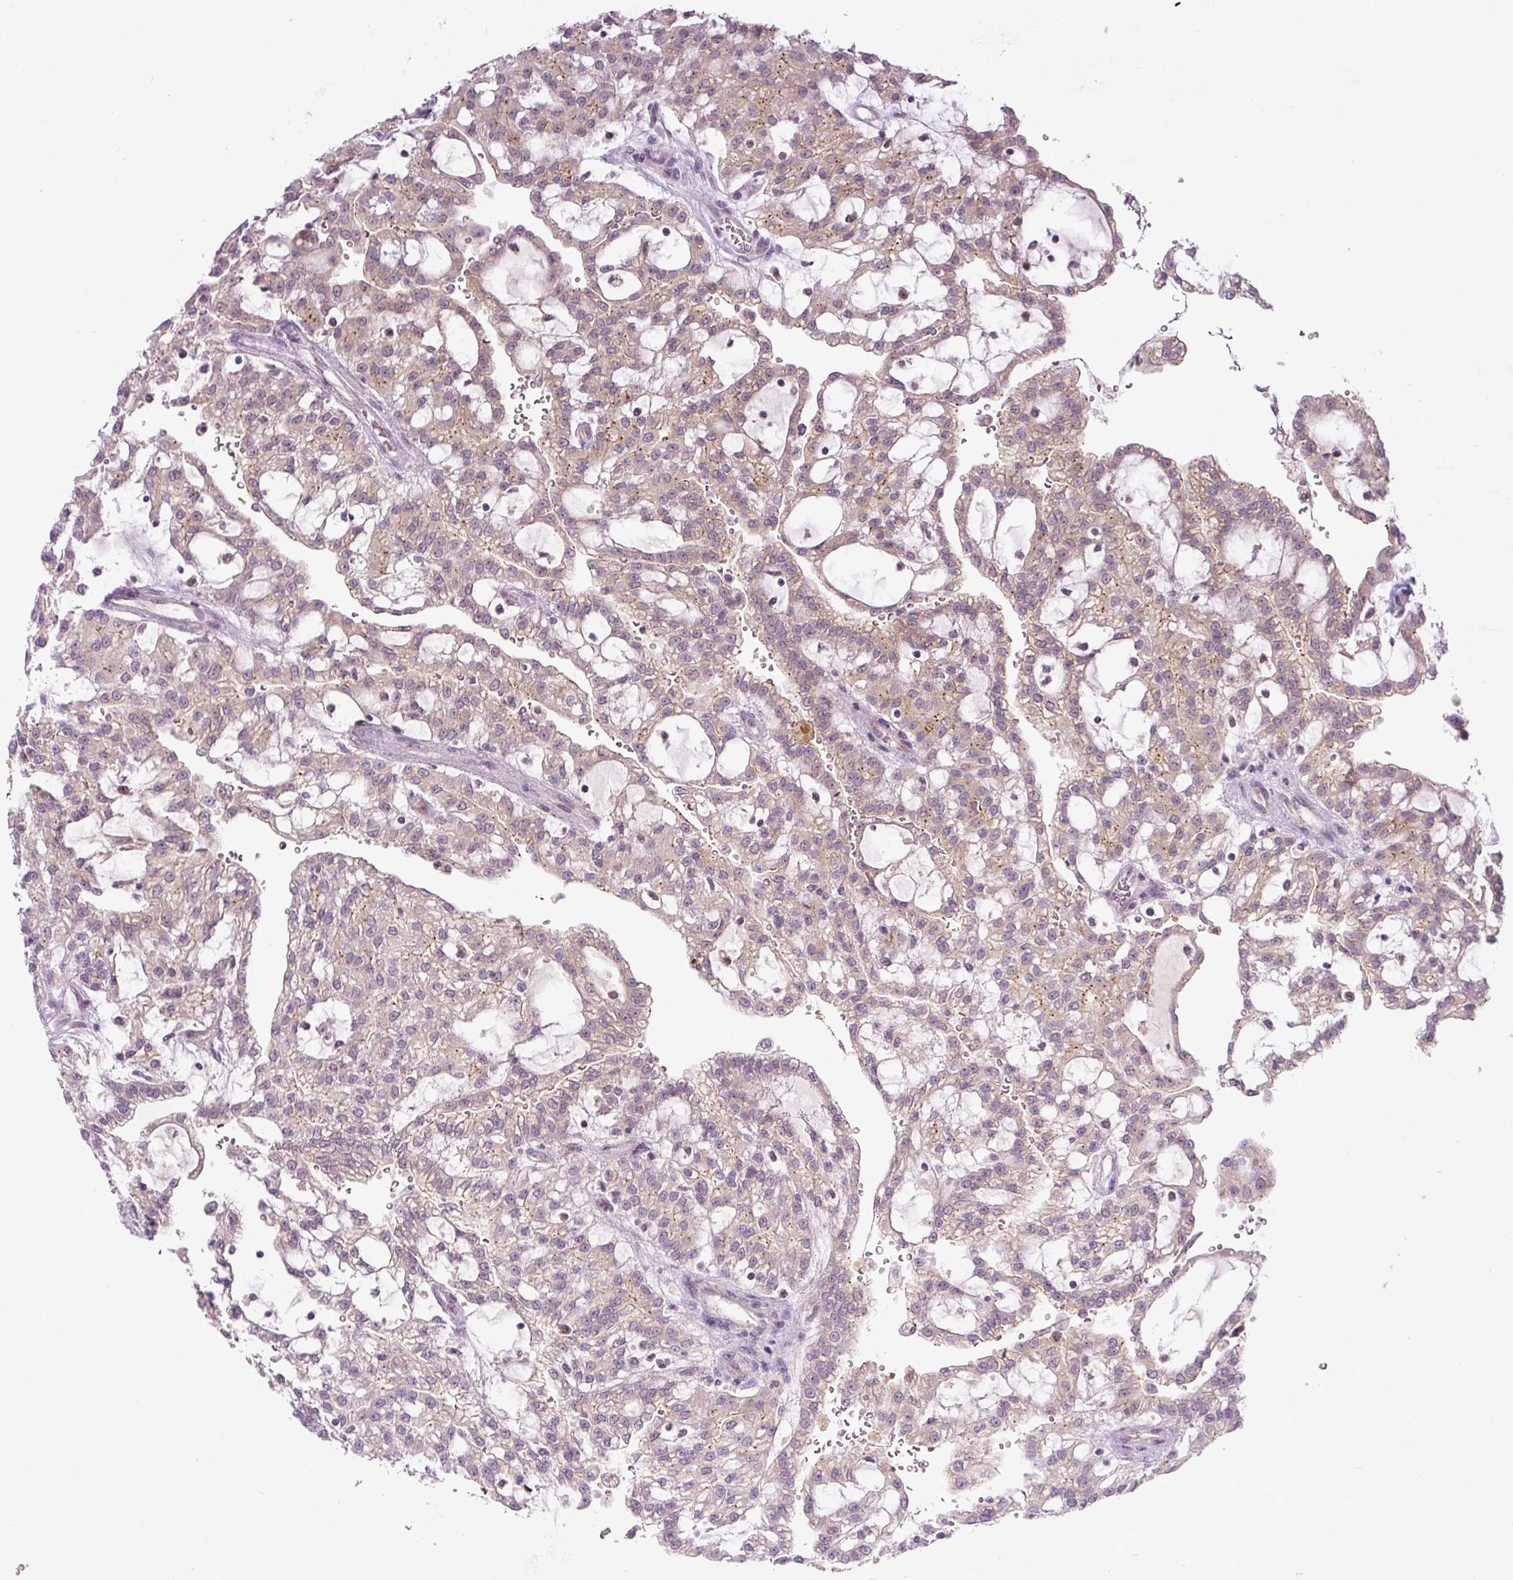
{"staining": {"intensity": "weak", "quantity": ">75%", "location": "cytoplasmic/membranous"}, "tissue": "renal cancer", "cell_type": "Tumor cells", "image_type": "cancer", "snomed": [{"axis": "morphology", "description": "Adenocarcinoma, NOS"}, {"axis": "topography", "description": "Kidney"}], "caption": "Human adenocarcinoma (renal) stained with a protein marker reveals weak staining in tumor cells.", "gene": "PCM1", "patient": {"sex": "male", "age": 63}}